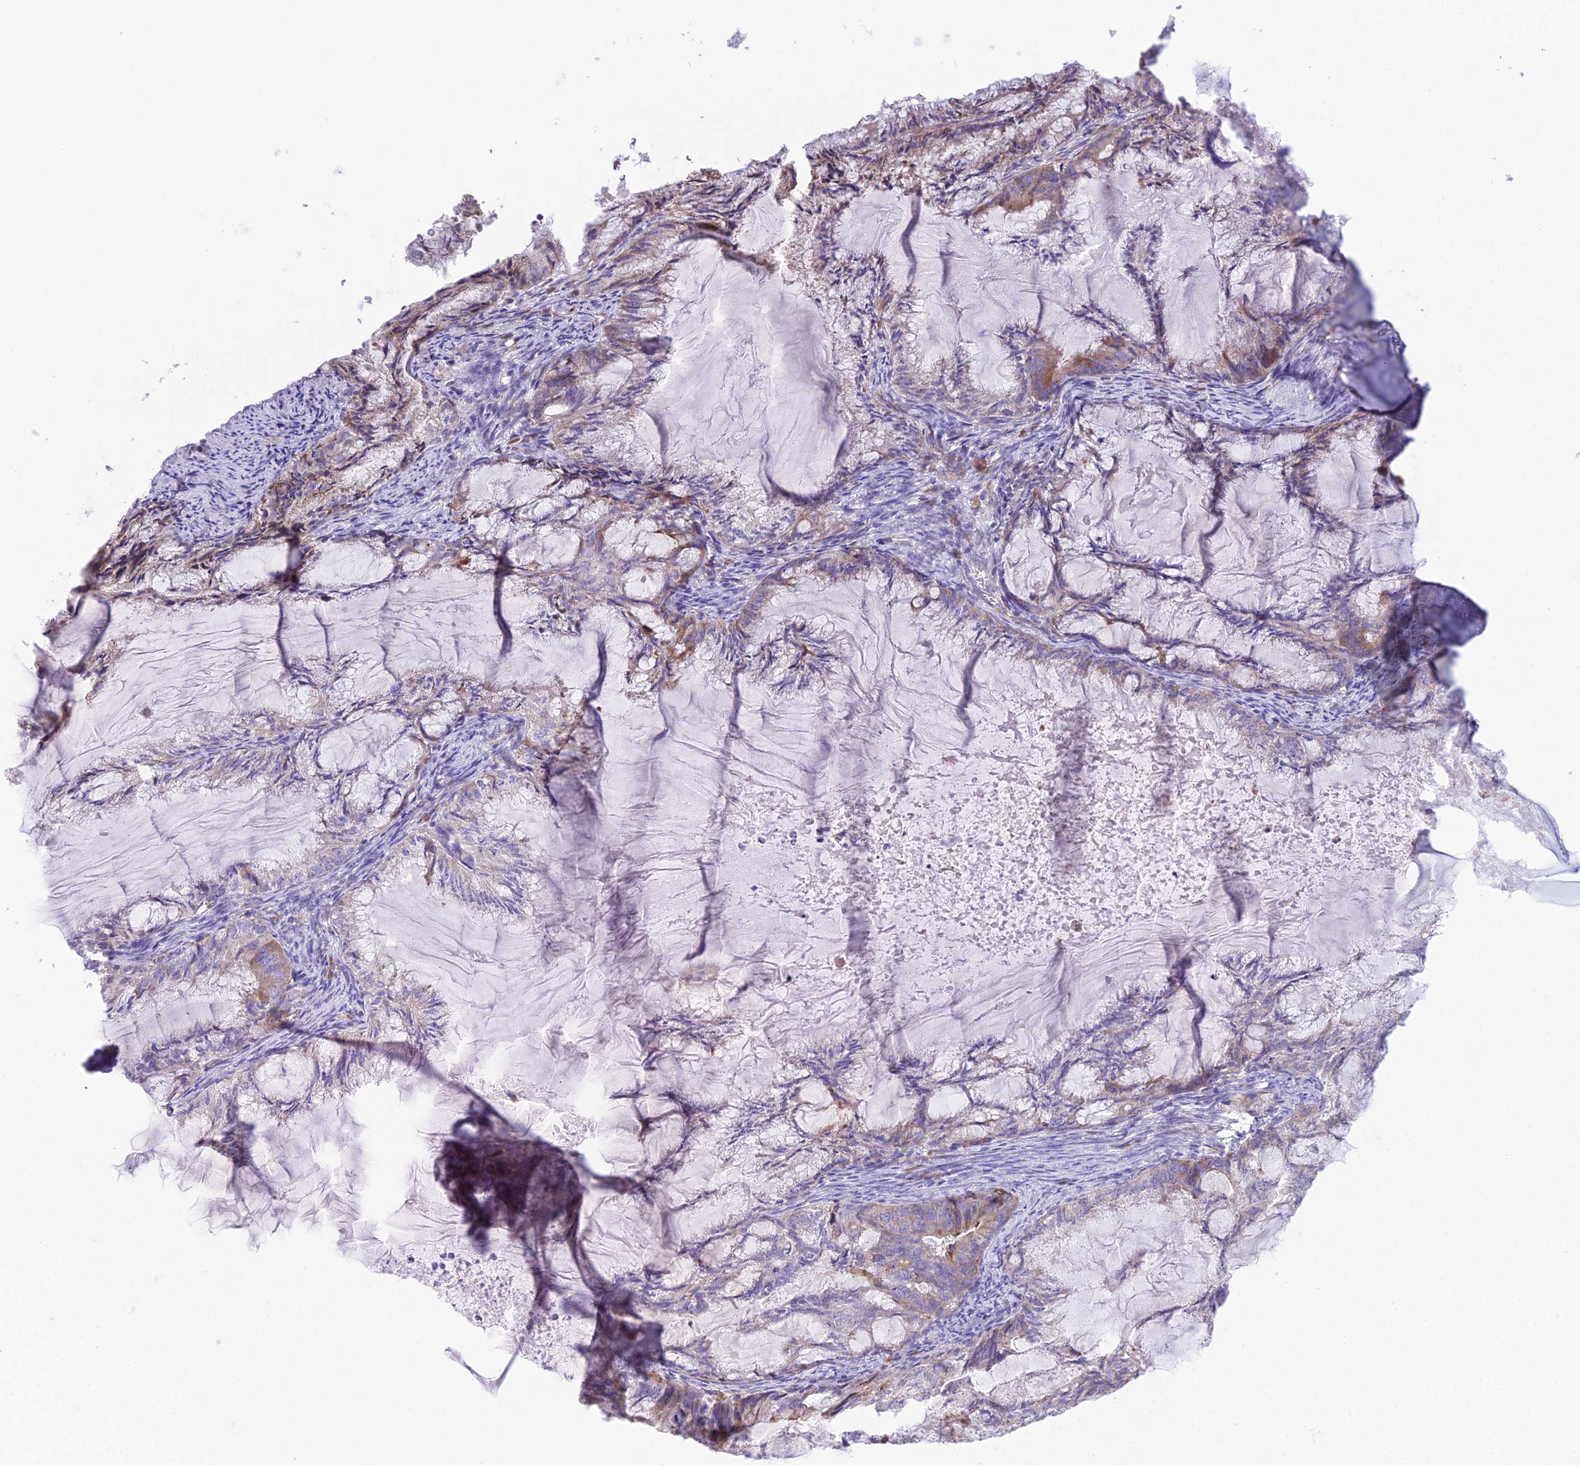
{"staining": {"intensity": "moderate", "quantity": "25%-75%", "location": "cytoplasmic/membranous"}, "tissue": "endometrial cancer", "cell_type": "Tumor cells", "image_type": "cancer", "snomed": [{"axis": "morphology", "description": "Adenocarcinoma, NOS"}, {"axis": "topography", "description": "Endometrium"}], "caption": "Immunohistochemical staining of adenocarcinoma (endometrial) reveals medium levels of moderate cytoplasmic/membranous protein positivity in about 25%-75% of tumor cells.", "gene": "RPS26", "patient": {"sex": "female", "age": 86}}